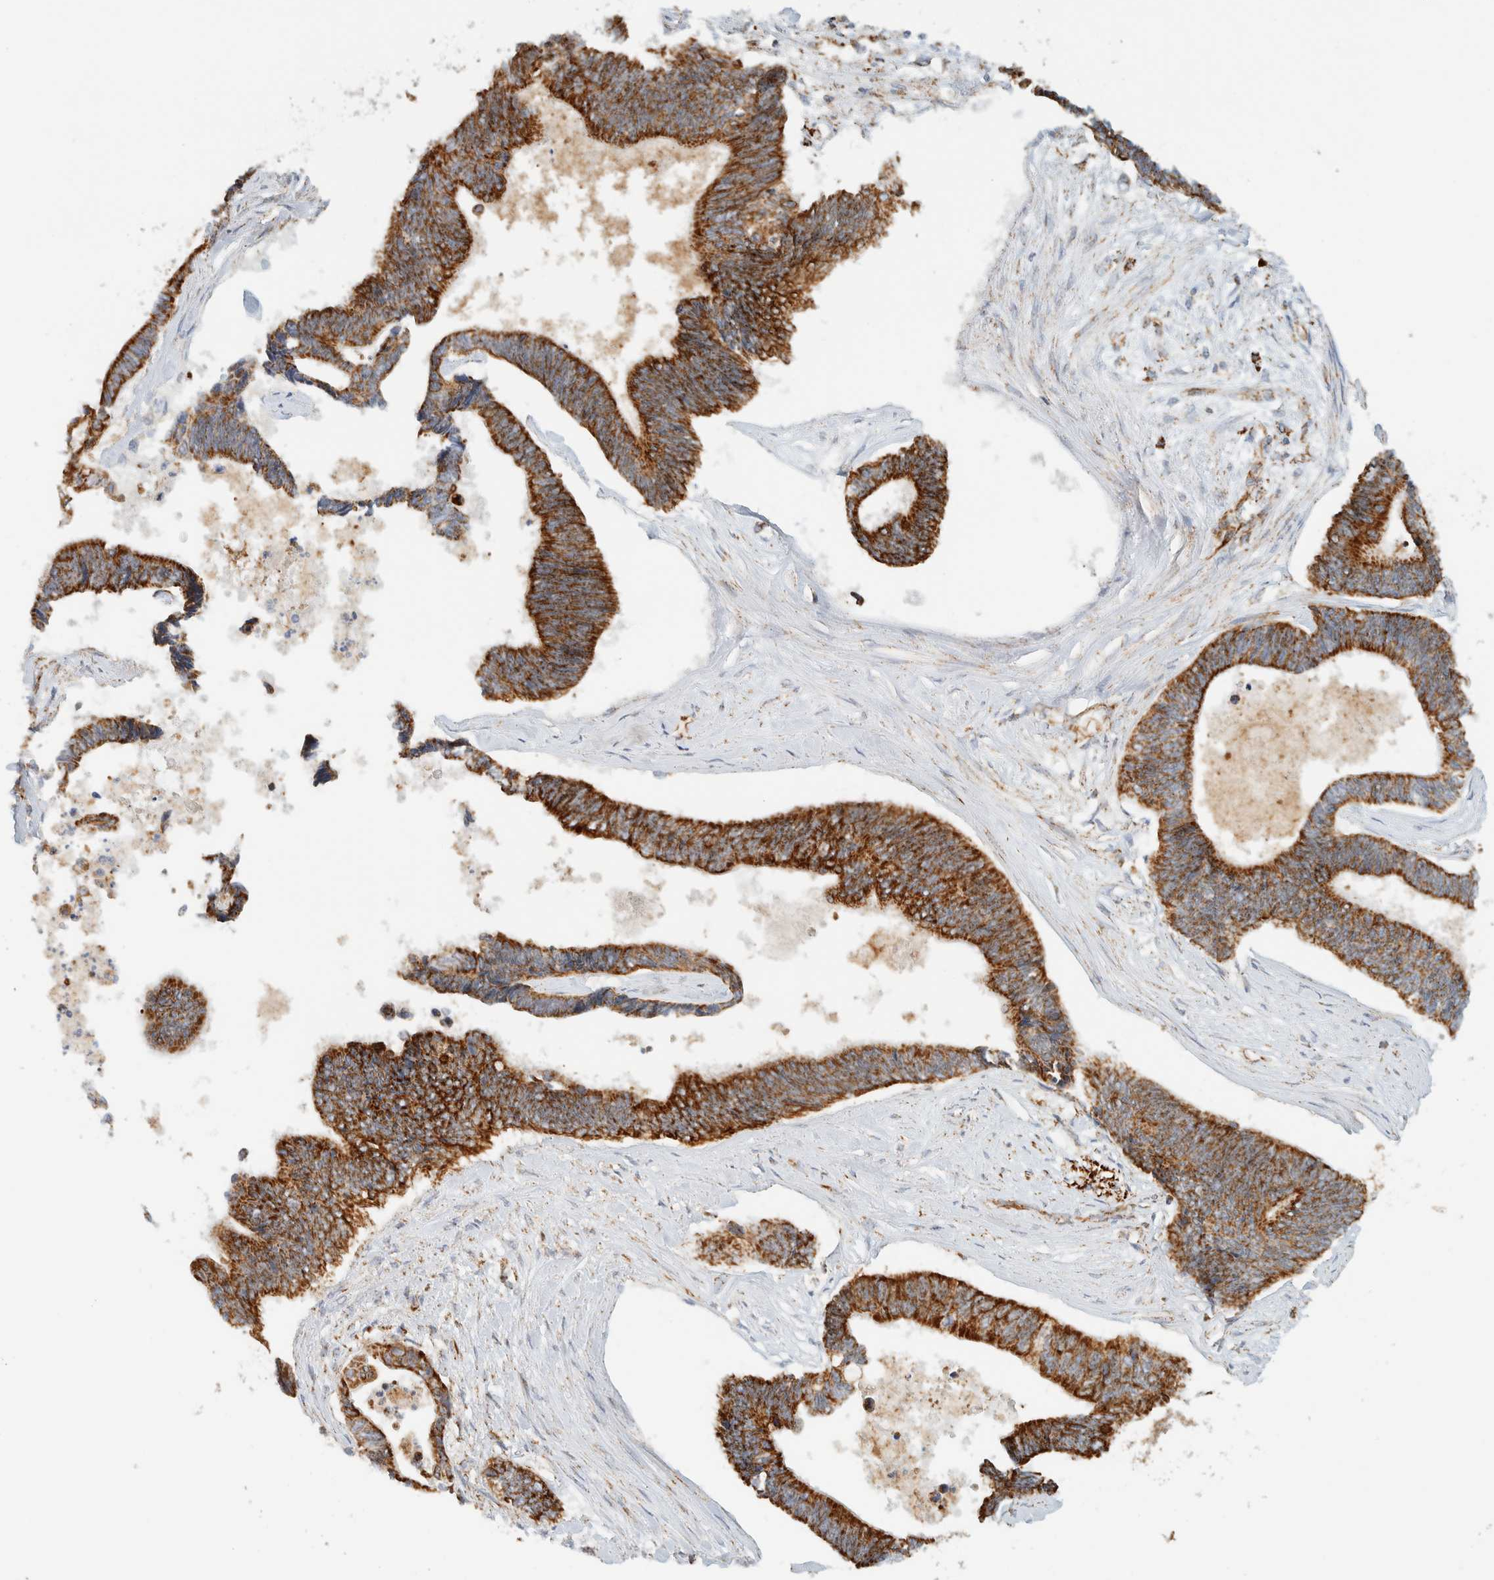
{"staining": {"intensity": "strong", "quantity": ">75%", "location": "cytoplasmic/membranous"}, "tissue": "pancreatic cancer", "cell_type": "Tumor cells", "image_type": "cancer", "snomed": [{"axis": "morphology", "description": "Adenocarcinoma, NOS"}, {"axis": "topography", "description": "Pancreas"}], "caption": "Pancreatic cancer (adenocarcinoma) stained with a brown dye shows strong cytoplasmic/membranous positive positivity in about >75% of tumor cells.", "gene": "KIFAP3", "patient": {"sex": "female", "age": 70}}